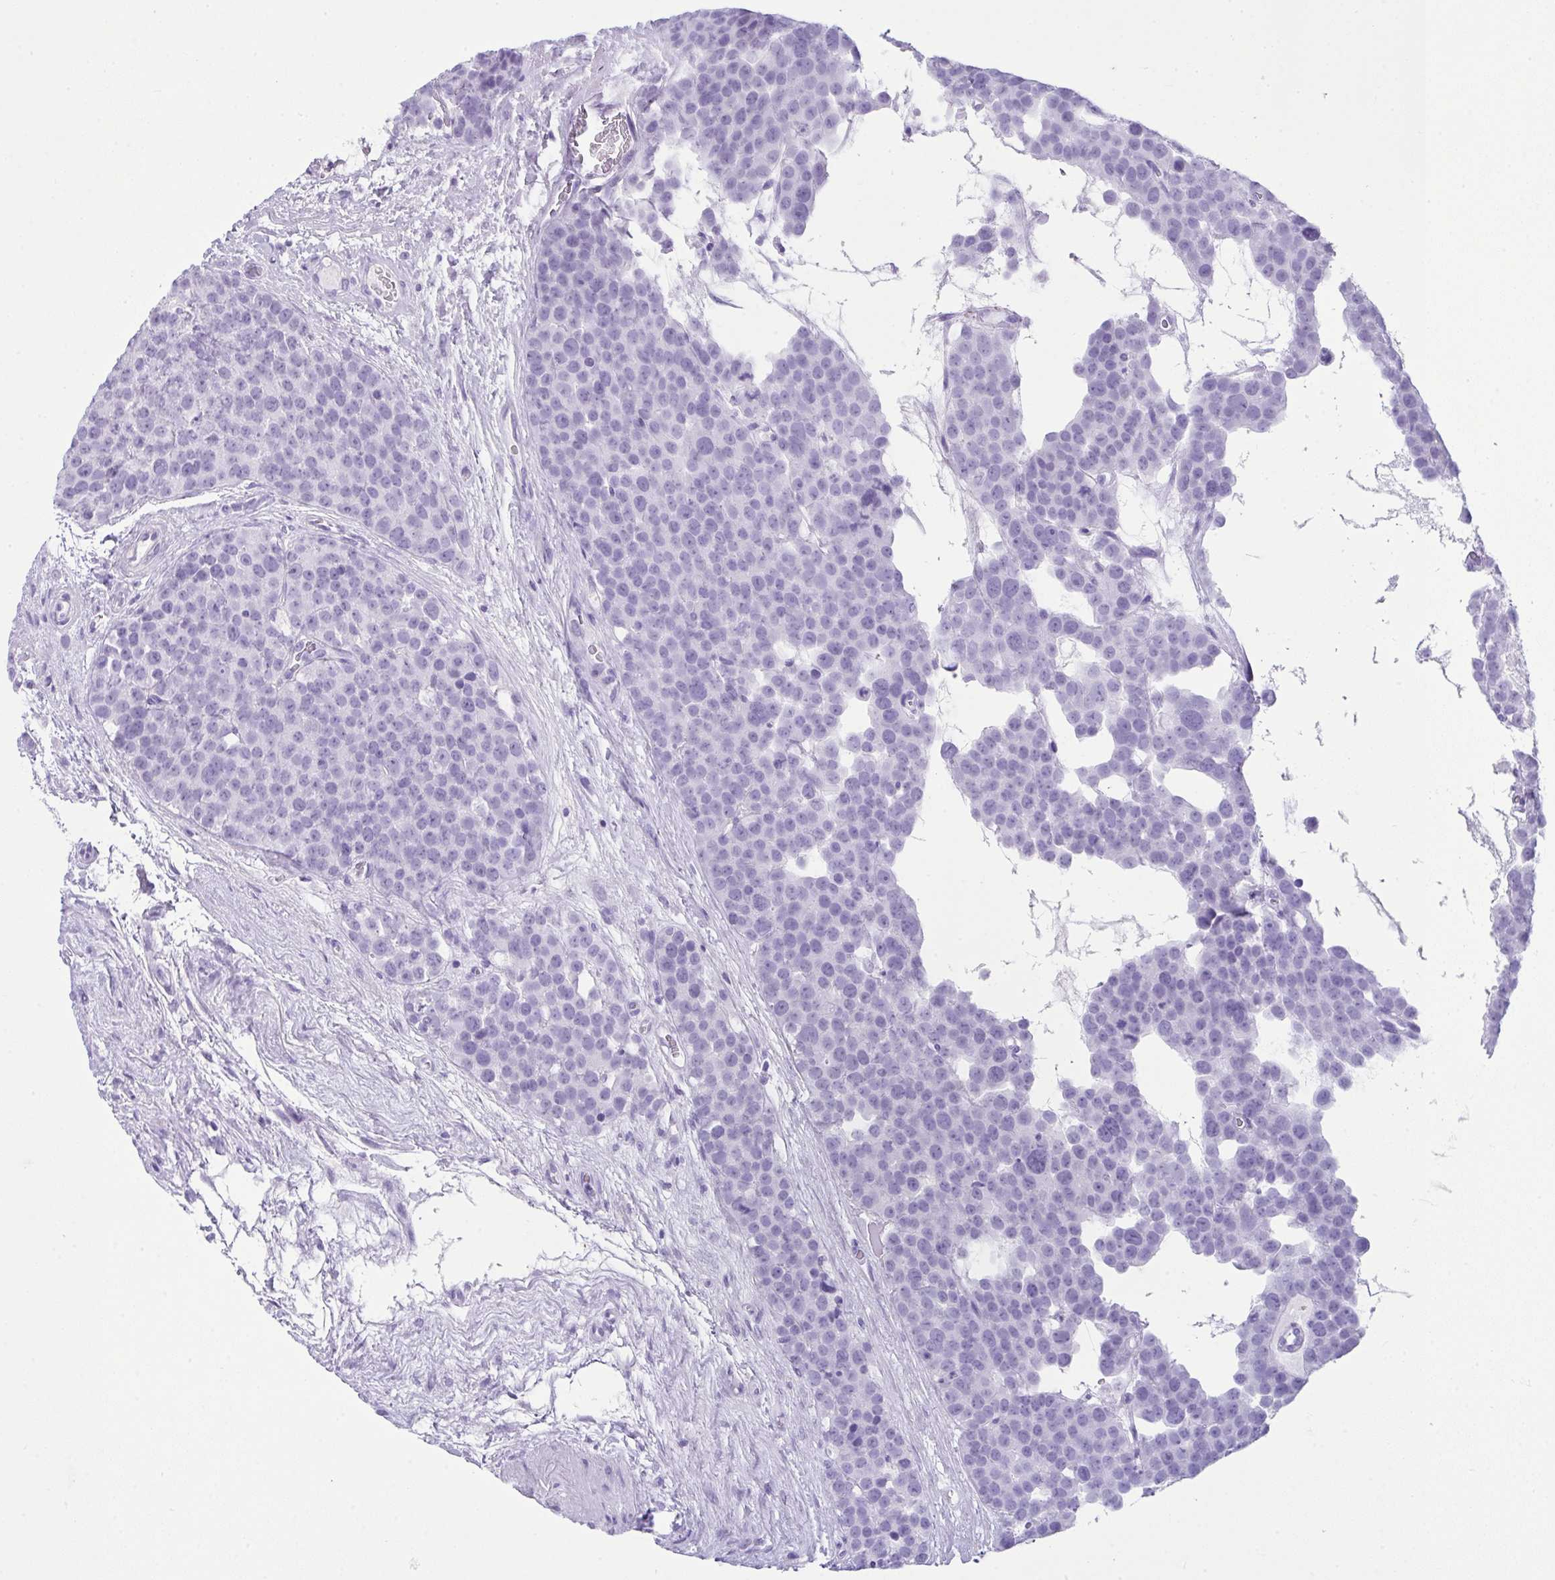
{"staining": {"intensity": "negative", "quantity": "none", "location": "none"}, "tissue": "testis cancer", "cell_type": "Tumor cells", "image_type": "cancer", "snomed": [{"axis": "morphology", "description": "Seminoma, NOS"}, {"axis": "topography", "description": "Testis"}], "caption": "A high-resolution histopathology image shows IHC staining of testis seminoma, which demonstrates no significant expression in tumor cells. Nuclei are stained in blue.", "gene": "LGALS4", "patient": {"sex": "male", "age": 71}}